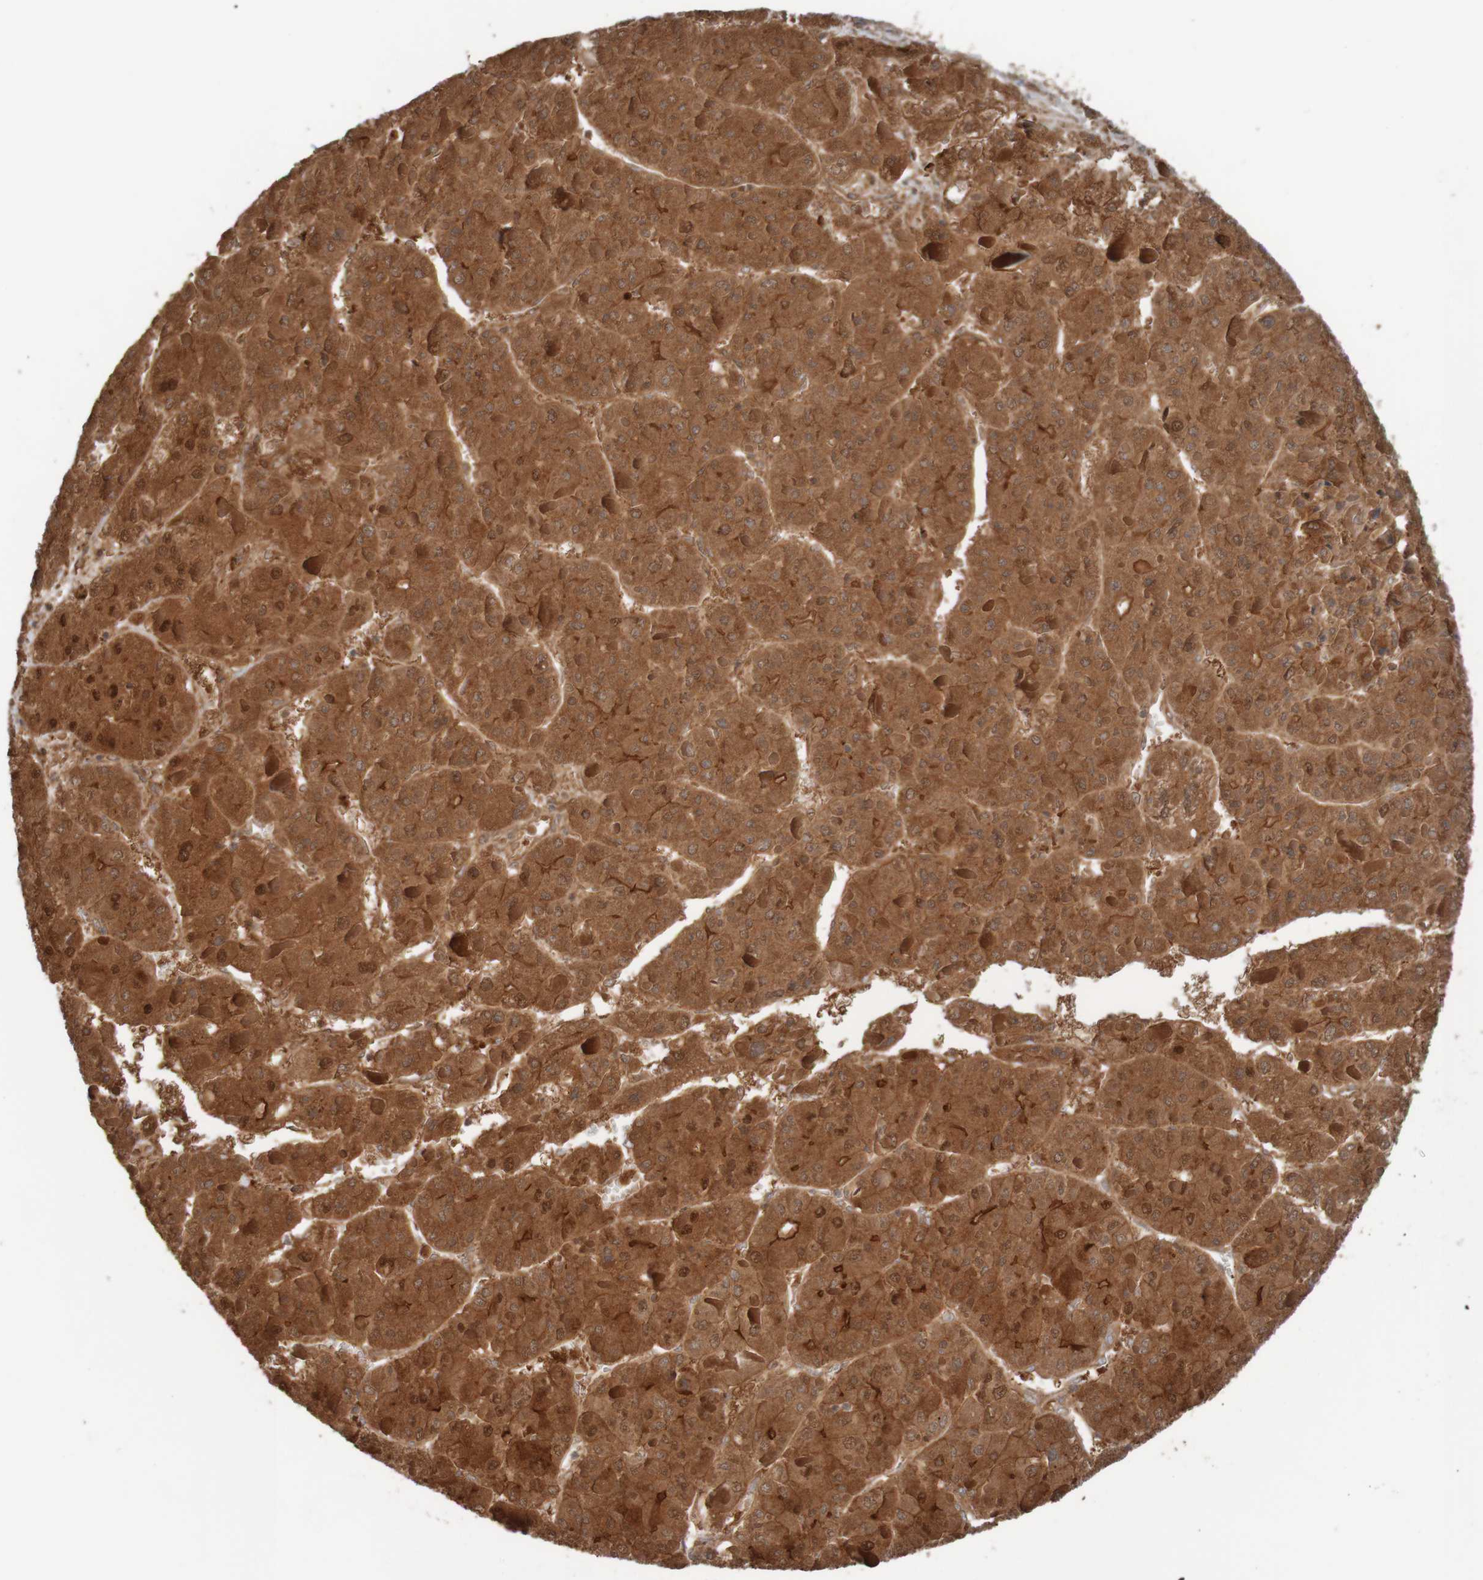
{"staining": {"intensity": "moderate", "quantity": ">75%", "location": "cytoplasmic/membranous"}, "tissue": "liver cancer", "cell_type": "Tumor cells", "image_type": "cancer", "snomed": [{"axis": "morphology", "description": "Carcinoma, Hepatocellular, NOS"}, {"axis": "topography", "description": "Liver"}], "caption": "This micrograph exhibits IHC staining of human liver hepatocellular carcinoma, with medium moderate cytoplasmic/membranous staining in approximately >75% of tumor cells.", "gene": "ARHGEF11", "patient": {"sex": "female", "age": 73}}